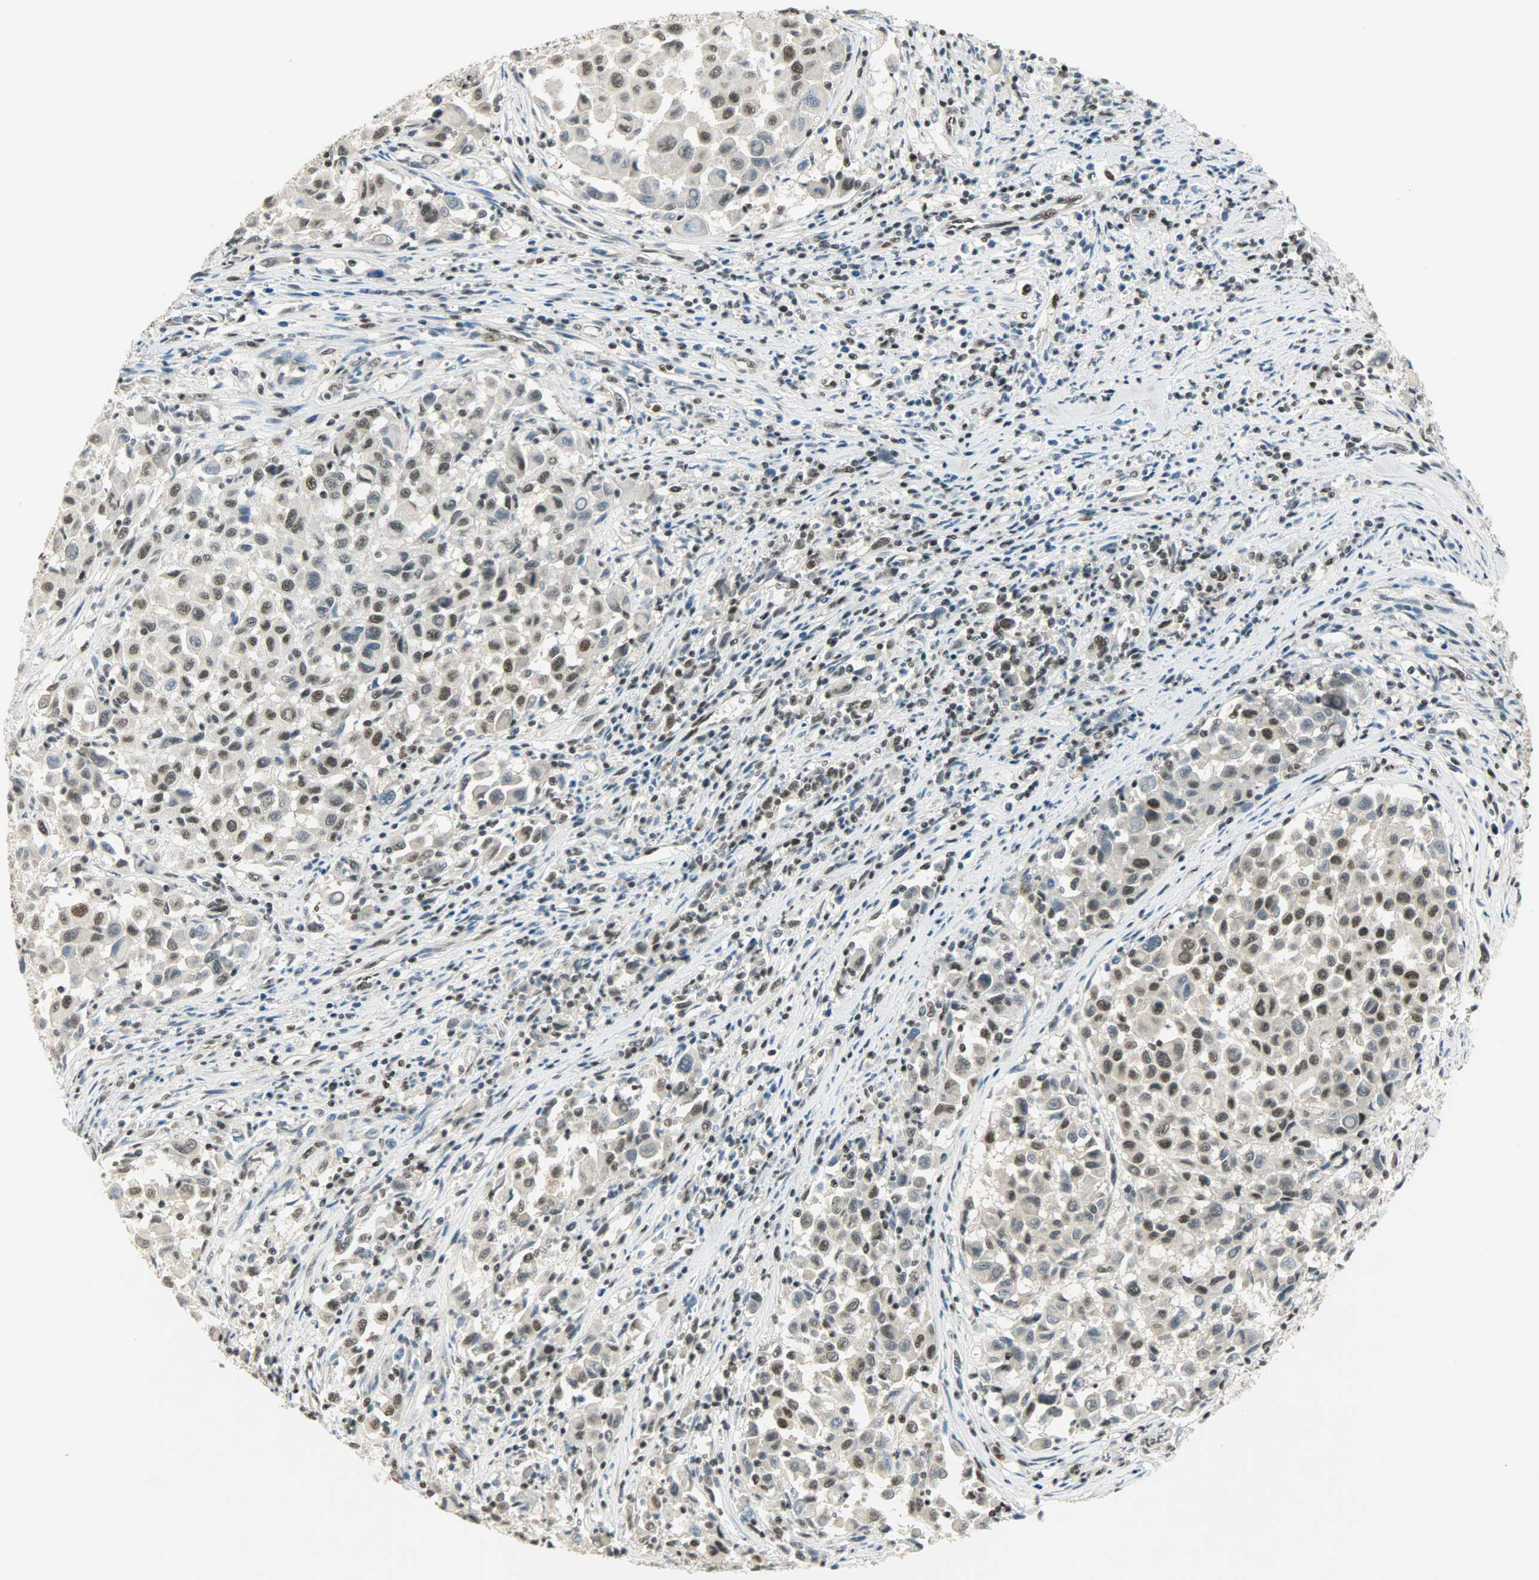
{"staining": {"intensity": "moderate", "quantity": ">75%", "location": "nuclear"}, "tissue": "melanoma", "cell_type": "Tumor cells", "image_type": "cancer", "snomed": [{"axis": "morphology", "description": "Malignant melanoma, Metastatic site"}, {"axis": "topography", "description": "Lymph node"}], "caption": "Immunohistochemical staining of melanoma demonstrates medium levels of moderate nuclear protein expression in approximately >75% of tumor cells.", "gene": "SUGP1", "patient": {"sex": "male", "age": 61}}